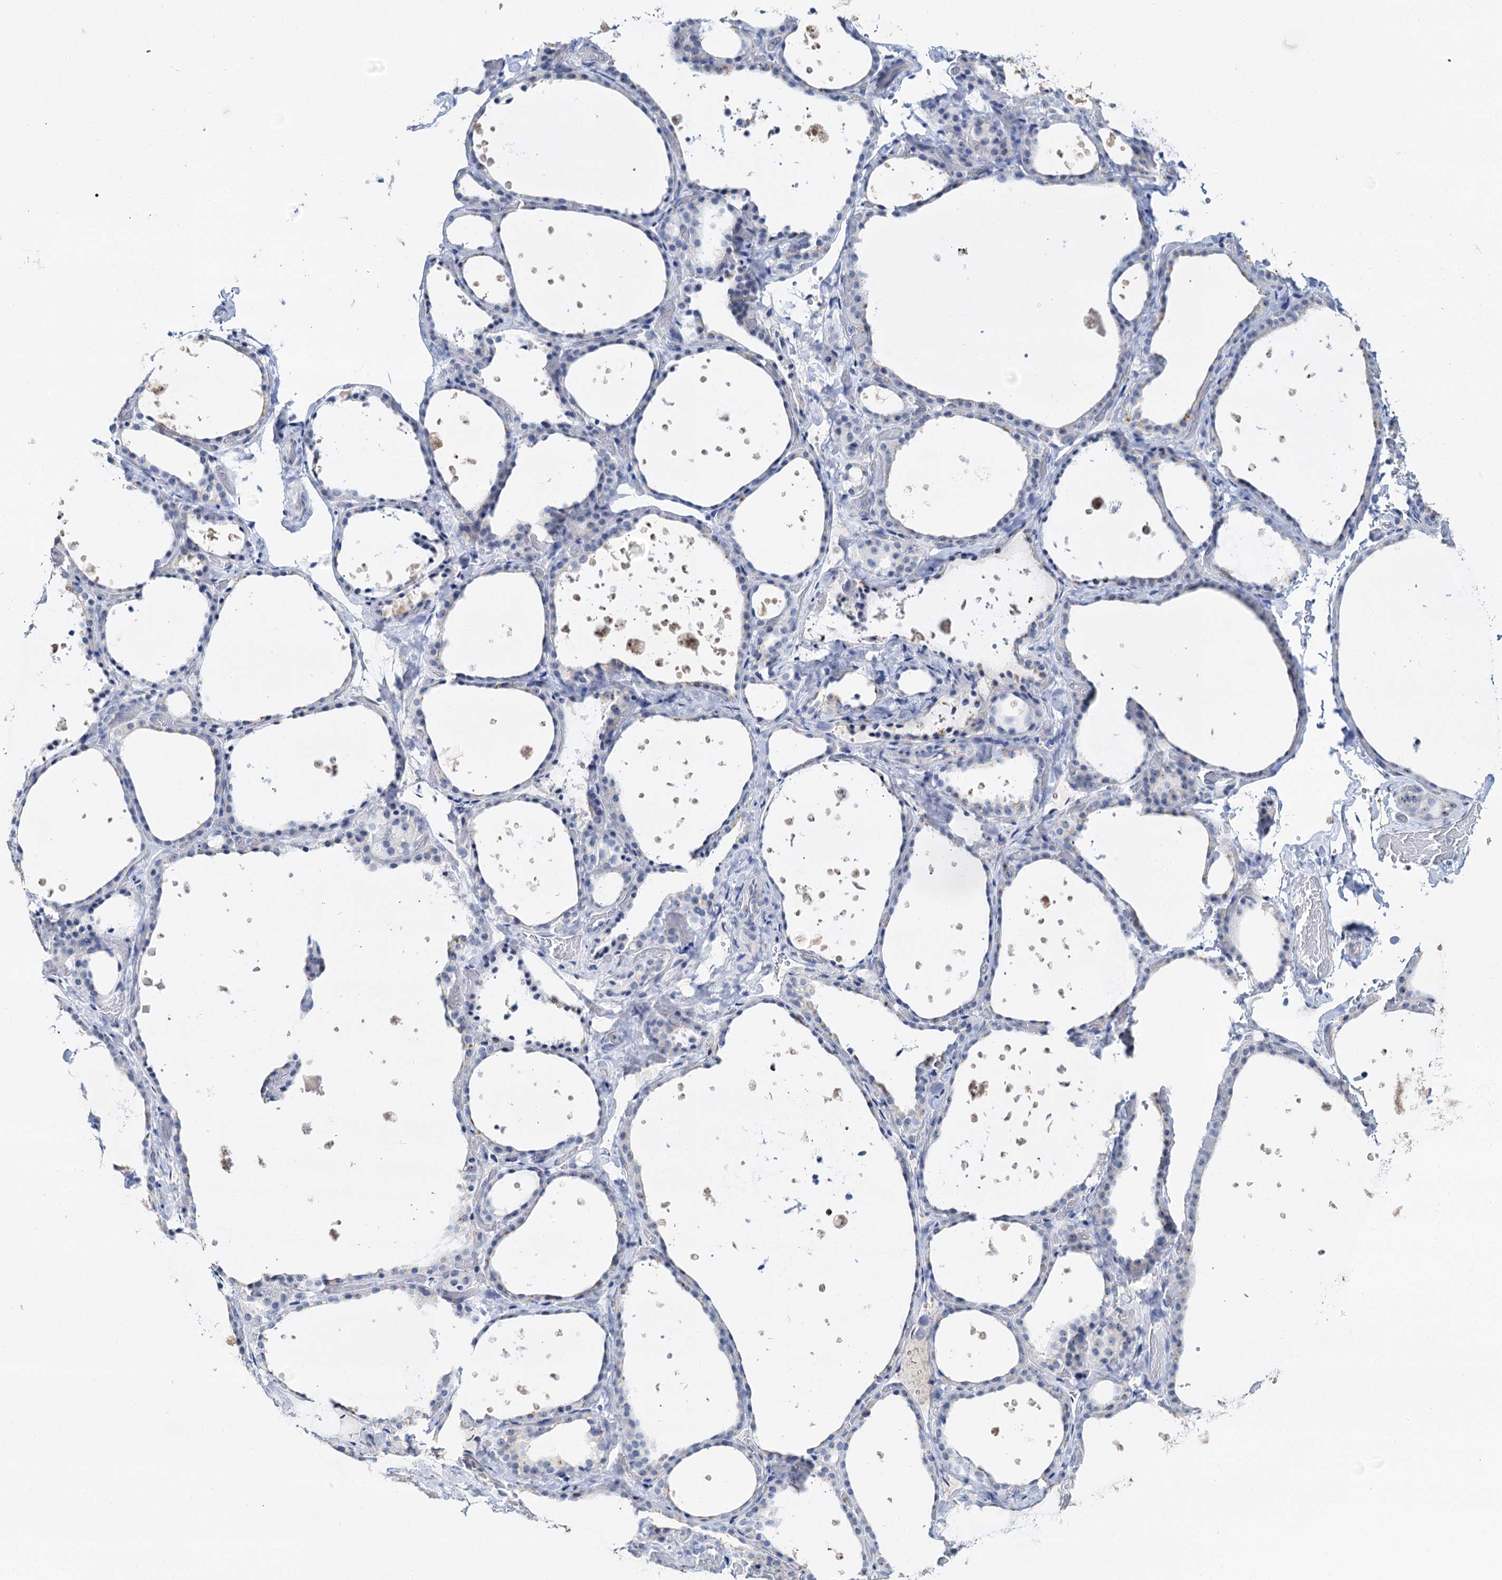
{"staining": {"intensity": "negative", "quantity": "none", "location": "none"}, "tissue": "thyroid gland", "cell_type": "Glandular cells", "image_type": "normal", "snomed": [{"axis": "morphology", "description": "Normal tissue, NOS"}, {"axis": "topography", "description": "Thyroid gland"}], "caption": "Thyroid gland stained for a protein using IHC shows no expression glandular cells.", "gene": "NOP2", "patient": {"sex": "female", "age": 44}}